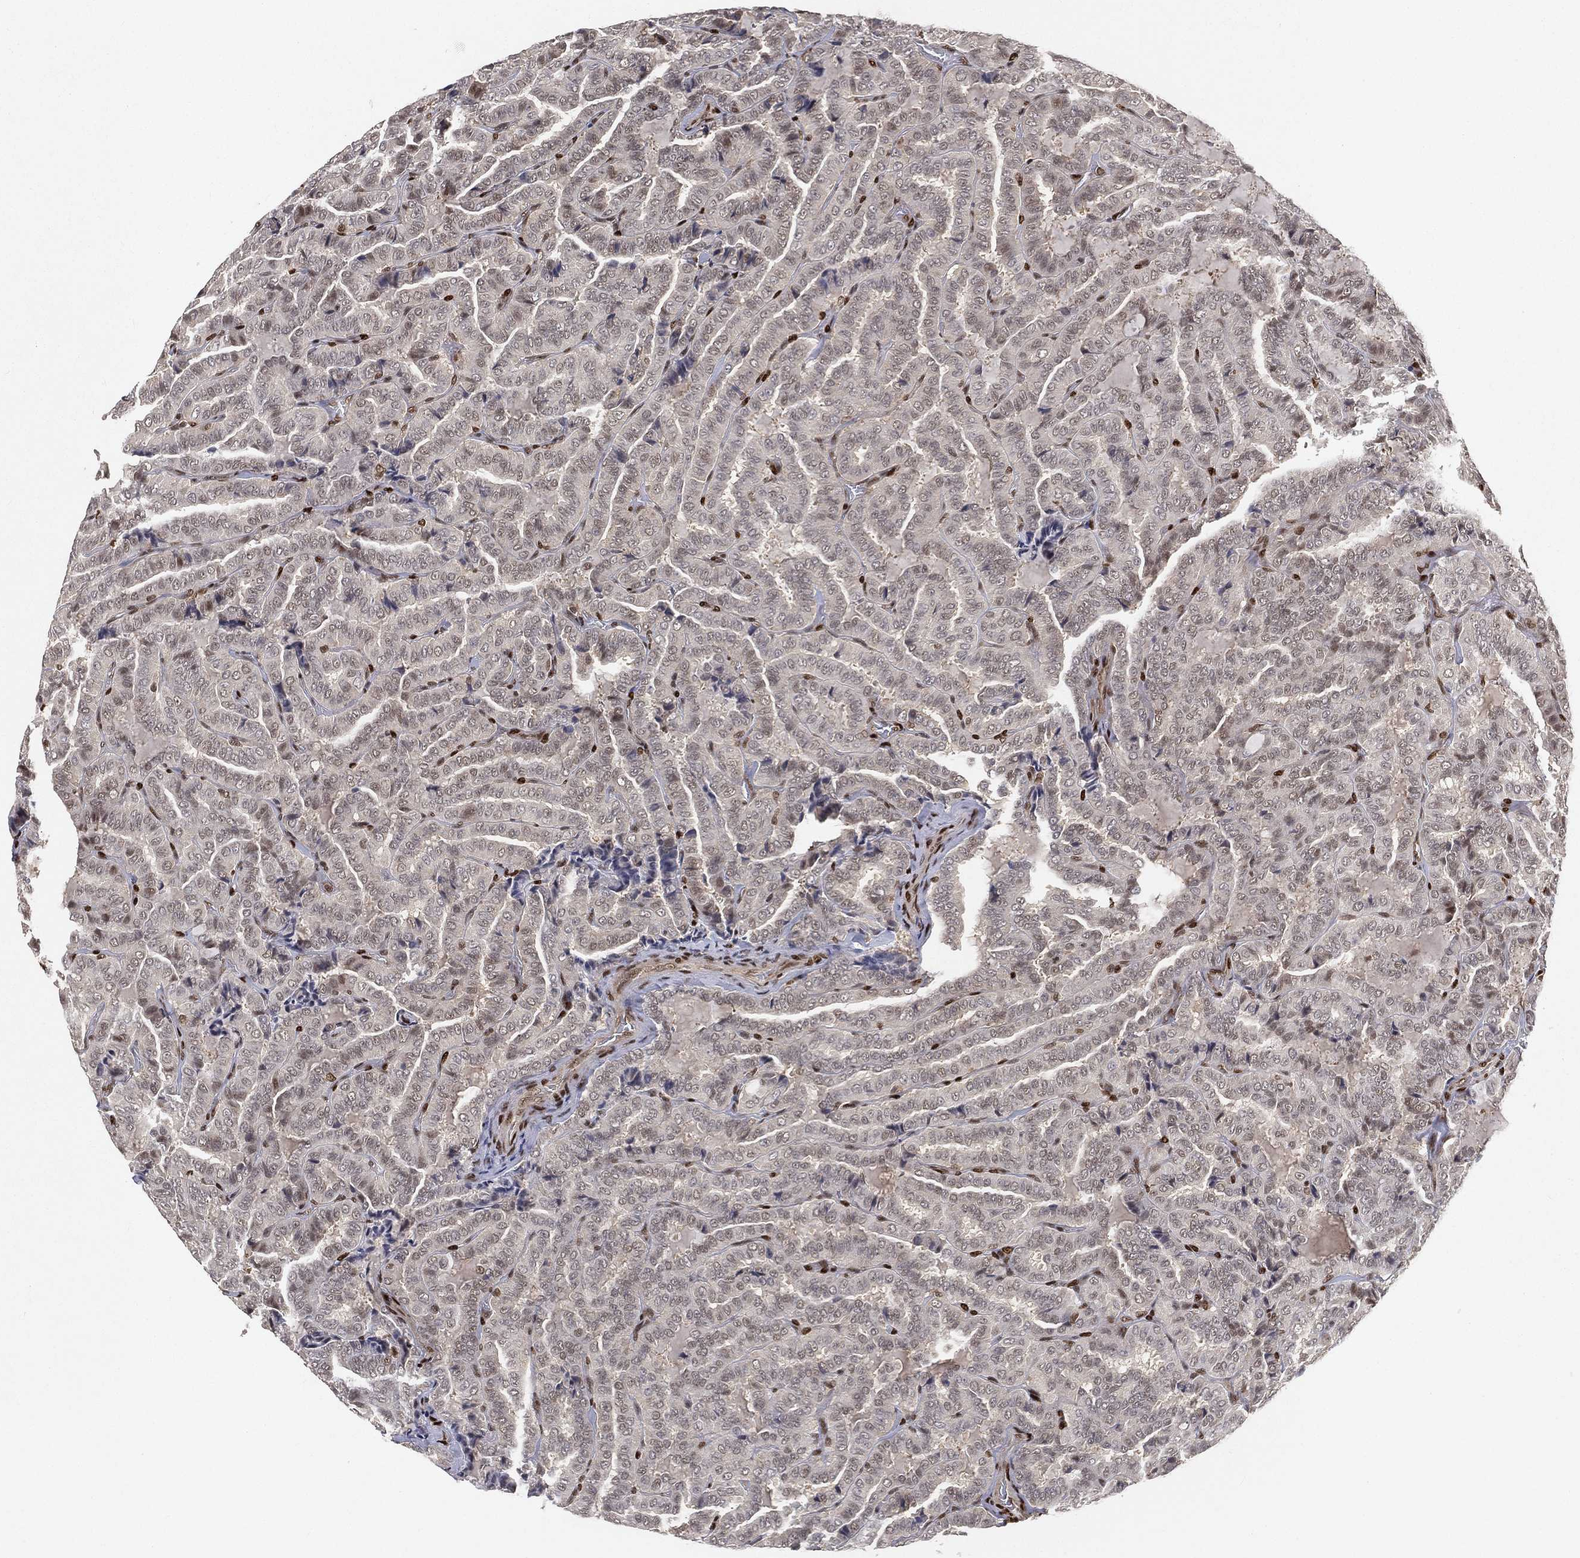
{"staining": {"intensity": "negative", "quantity": "none", "location": "none"}, "tissue": "thyroid cancer", "cell_type": "Tumor cells", "image_type": "cancer", "snomed": [{"axis": "morphology", "description": "Papillary adenocarcinoma, NOS"}, {"axis": "topography", "description": "Thyroid gland"}], "caption": "The photomicrograph reveals no staining of tumor cells in thyroid cancer (papillary adenocarcinoma).", "gene": "CRTC3", "patient": {"sex": "female", "age": 39}}